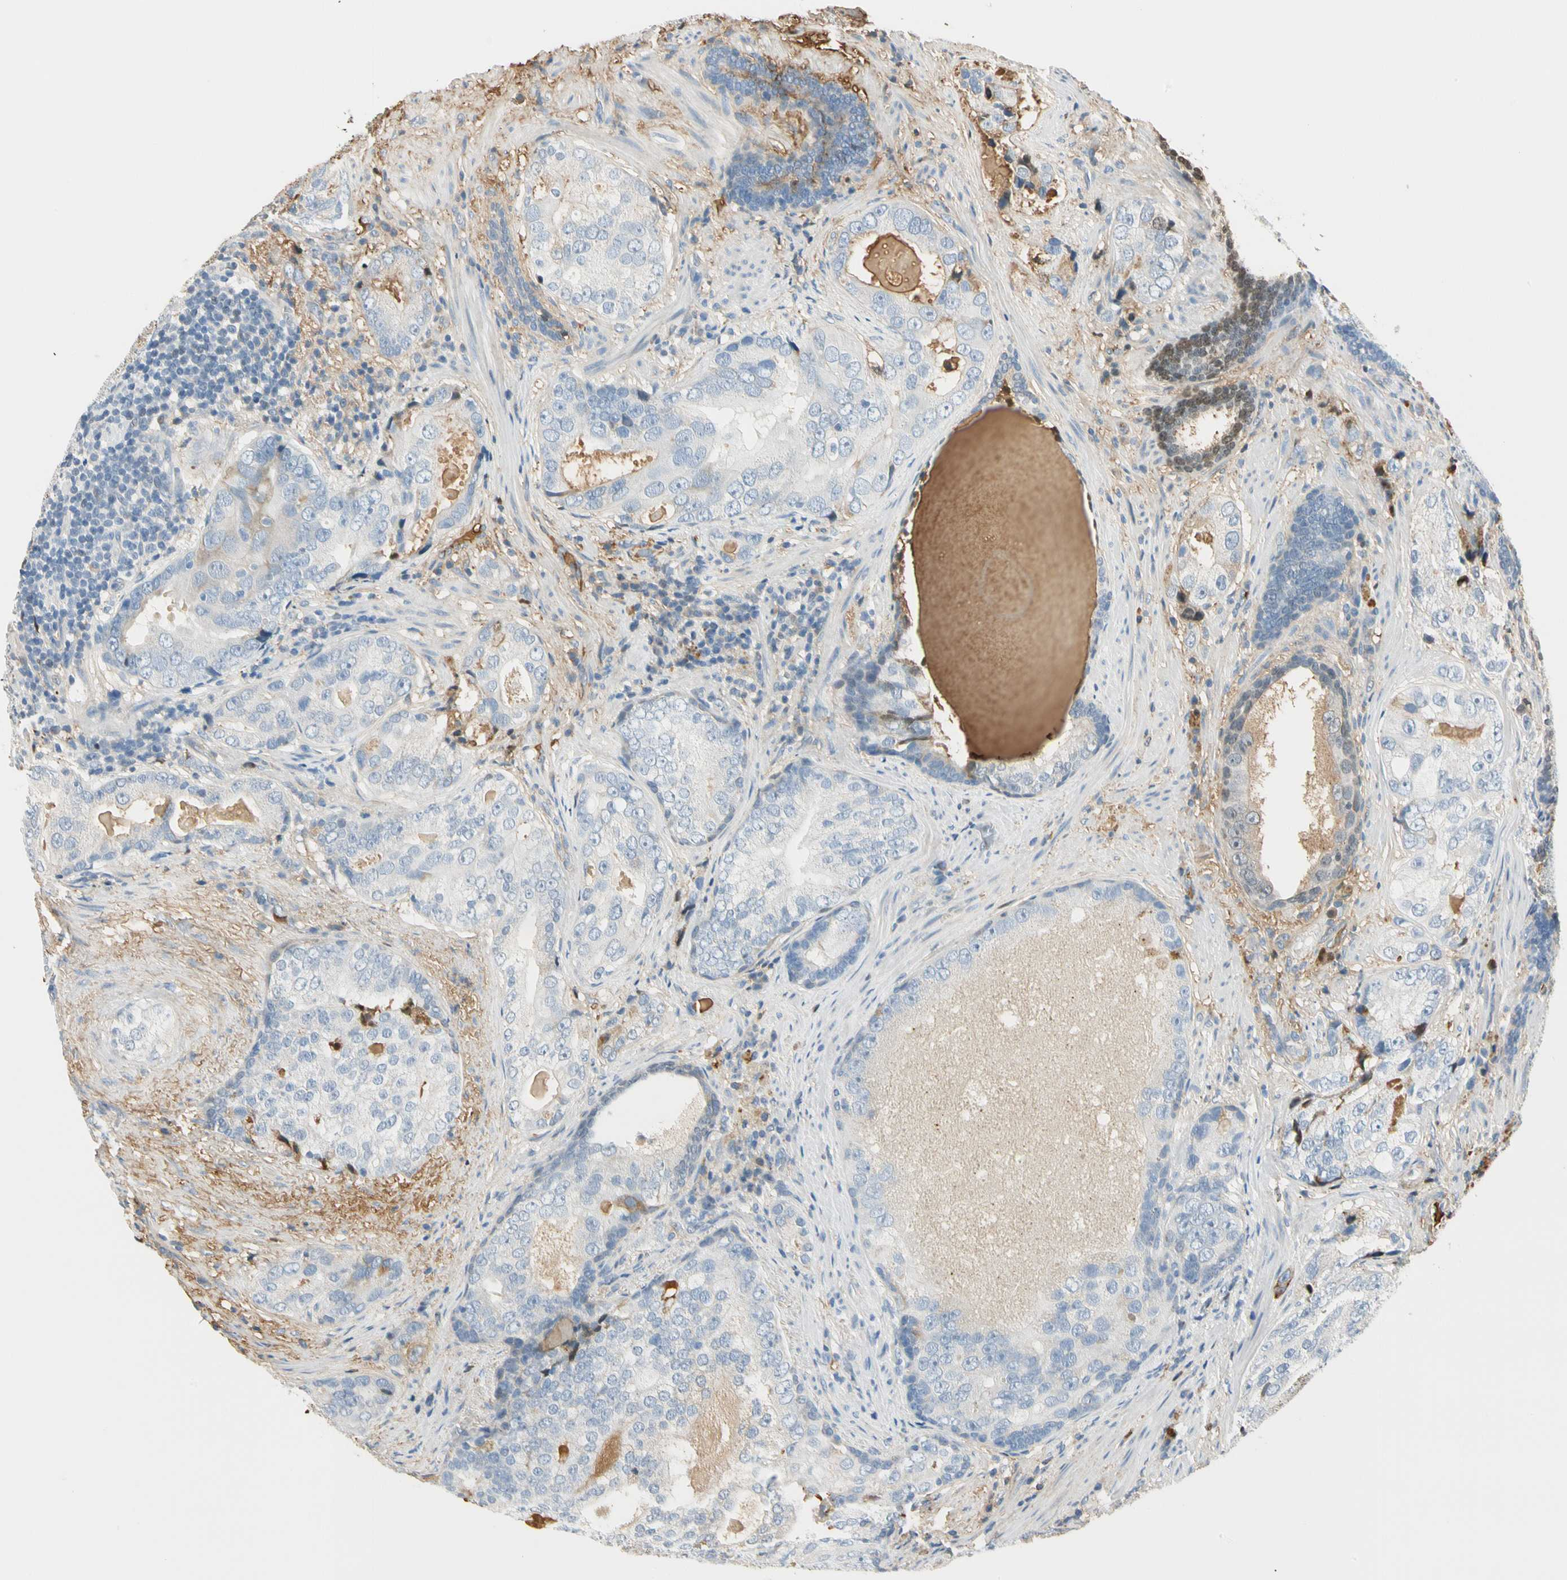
{"staining": {"intensity": "moderate", "quantity": "<25%", "location": "cytoplasmic/membranous"}, "tissue": "prostate cancer", "cell_type": "Tumor cells", "image_type": "cancer", "snomed": [{"axis": "morphology", "description": "Adenocarcinoma, High grade"}, {"axis": "topography", "description": "Prostate"}], "caption": "Moderate cytoplasmic/membranous protein expression is present in approximately <25% of tumor cells in prostate cancer.", "gene": "LAMB3", "patient": {"sex": "male", "age": 66}}